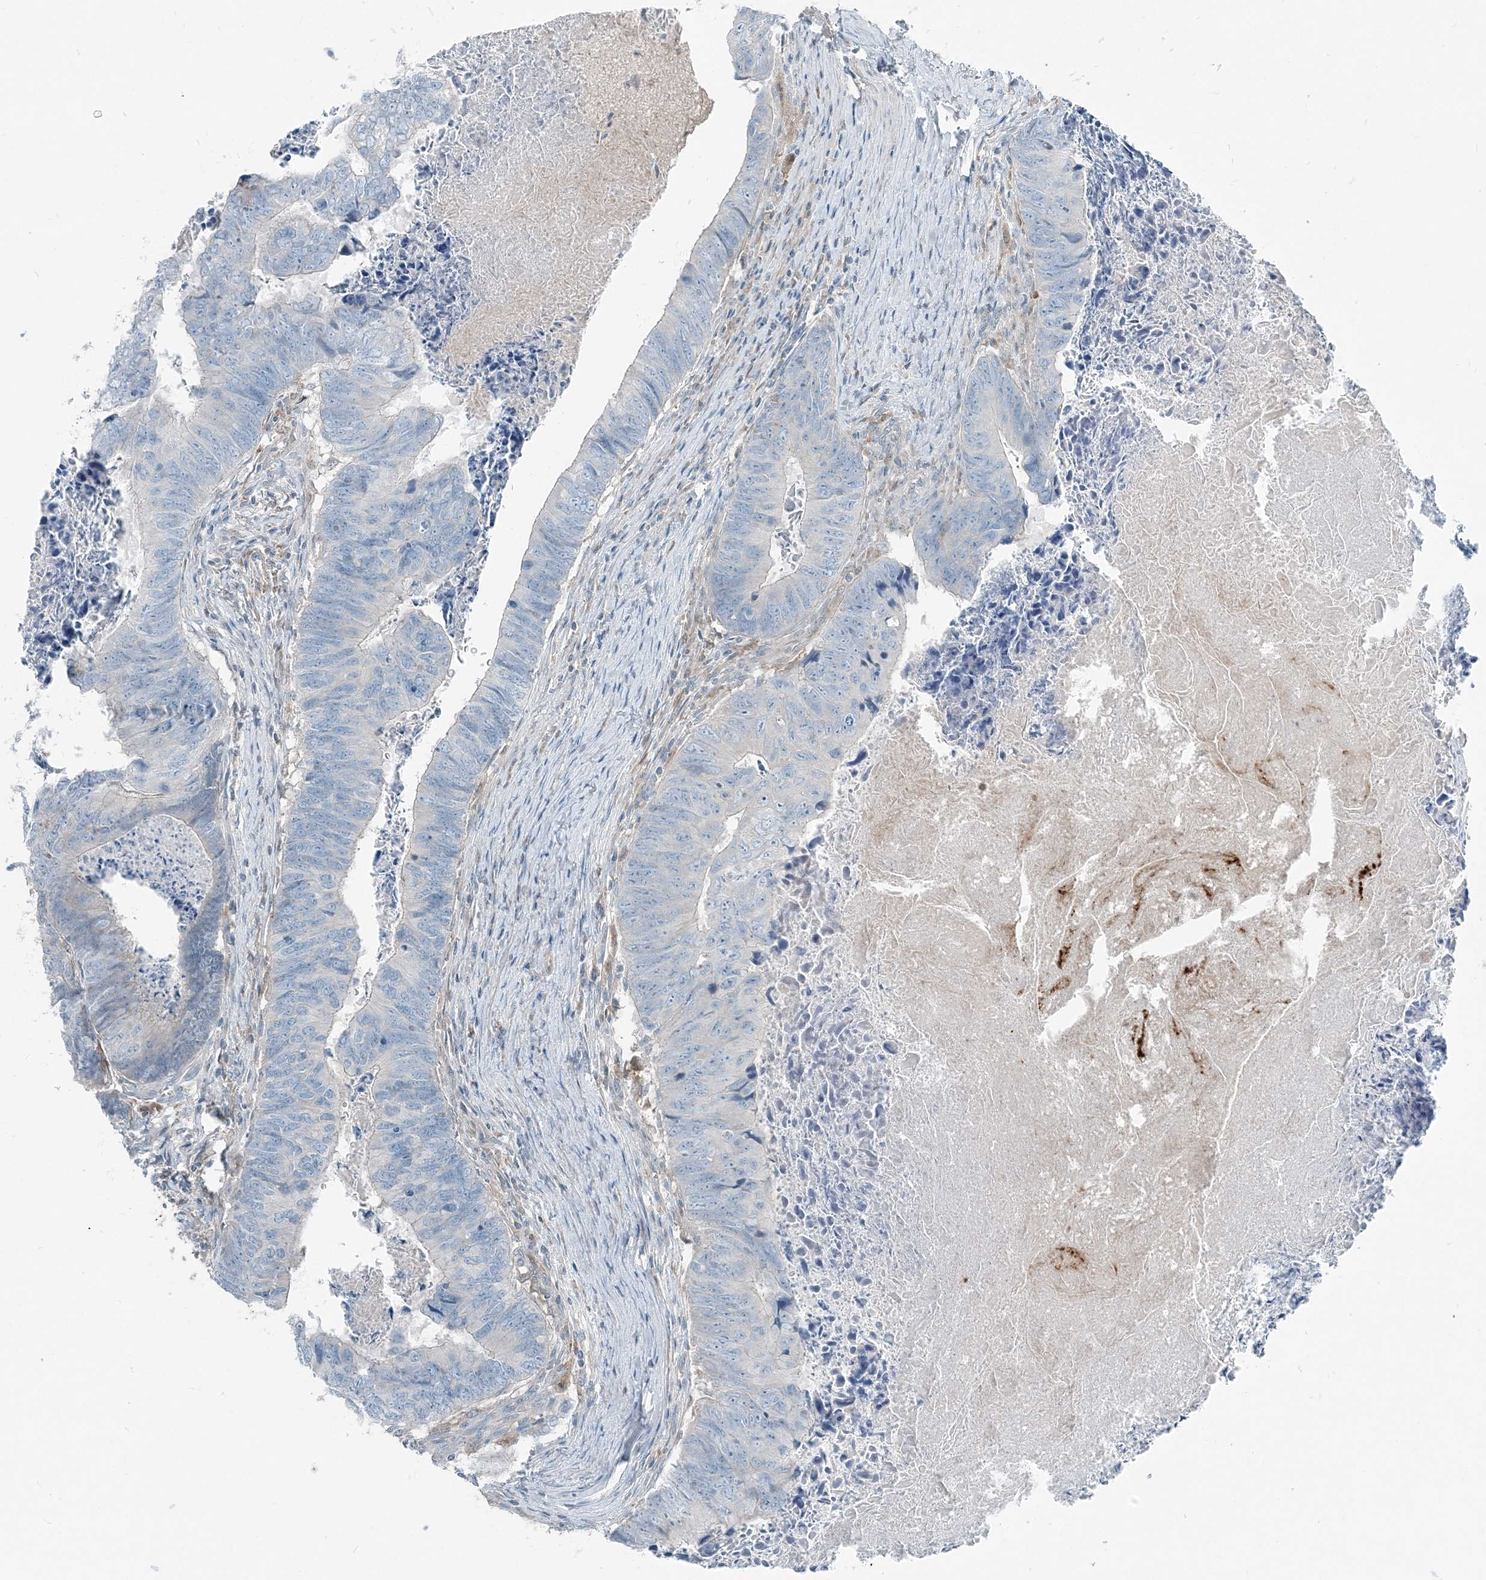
{"staining": {"intensity": "negative", "quantity": "none", "location": "none"}, "tissue": "colorectal cancer", "cell_type": "Tumor cells", "image_type": "cancer", "snomed": [{"axis": "morphology", "description": "Adenocarcinoma, NOS"}, {"axis": "topography", "description": "Colon"}], "caption": "High power microscopy image of an immunohistochemistry (IHC) micrograph of colorectal cancer, revealing no significant positivity in tumor cells.", "gene": "ARMH1", "patient": {"sex": "female", "age": 67}}